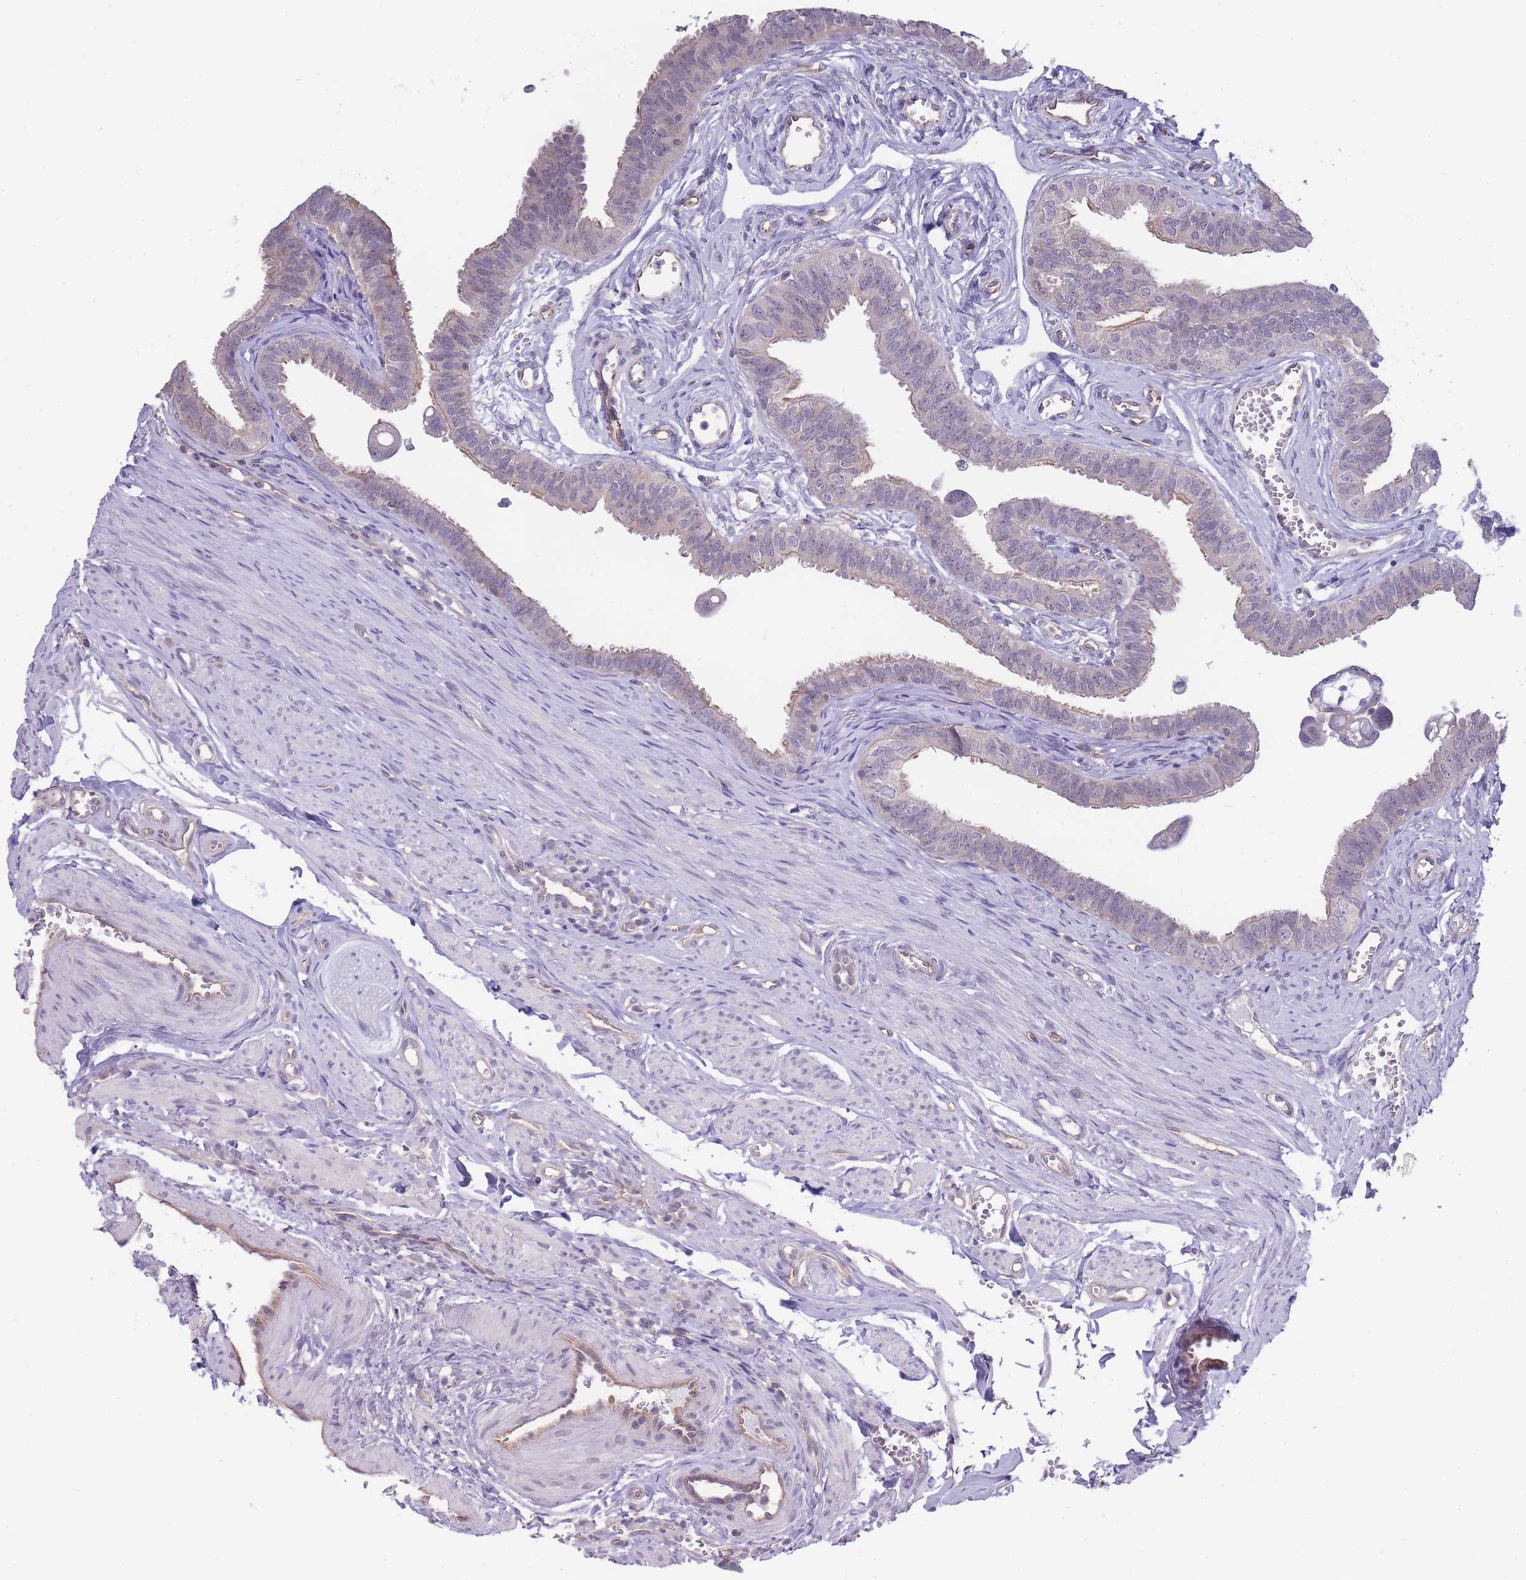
{"staining": {"intensity": "weak", "quantity": "<25%", "location": "cytoplasmic/membranous"}, "tissue": "fallopian tube", "cell_type": "Glandular cells", "image_type": "normal", "snomed": [{"axis": "morphology", "description": "Normal tissue, NOS"}, {"axis": "morphology", "description": "Carcinoma, NOS"}, {"axis": "topography", "description": "Fallopian tube"}, {"axis": "topography", "description": "Ovary"}], "caption": "Photomicrograph shows no protein staining in glandular cells of benign fallopian tube.", "gene": "C19orf25", "patient": {"sex": "female", "age": 59}}